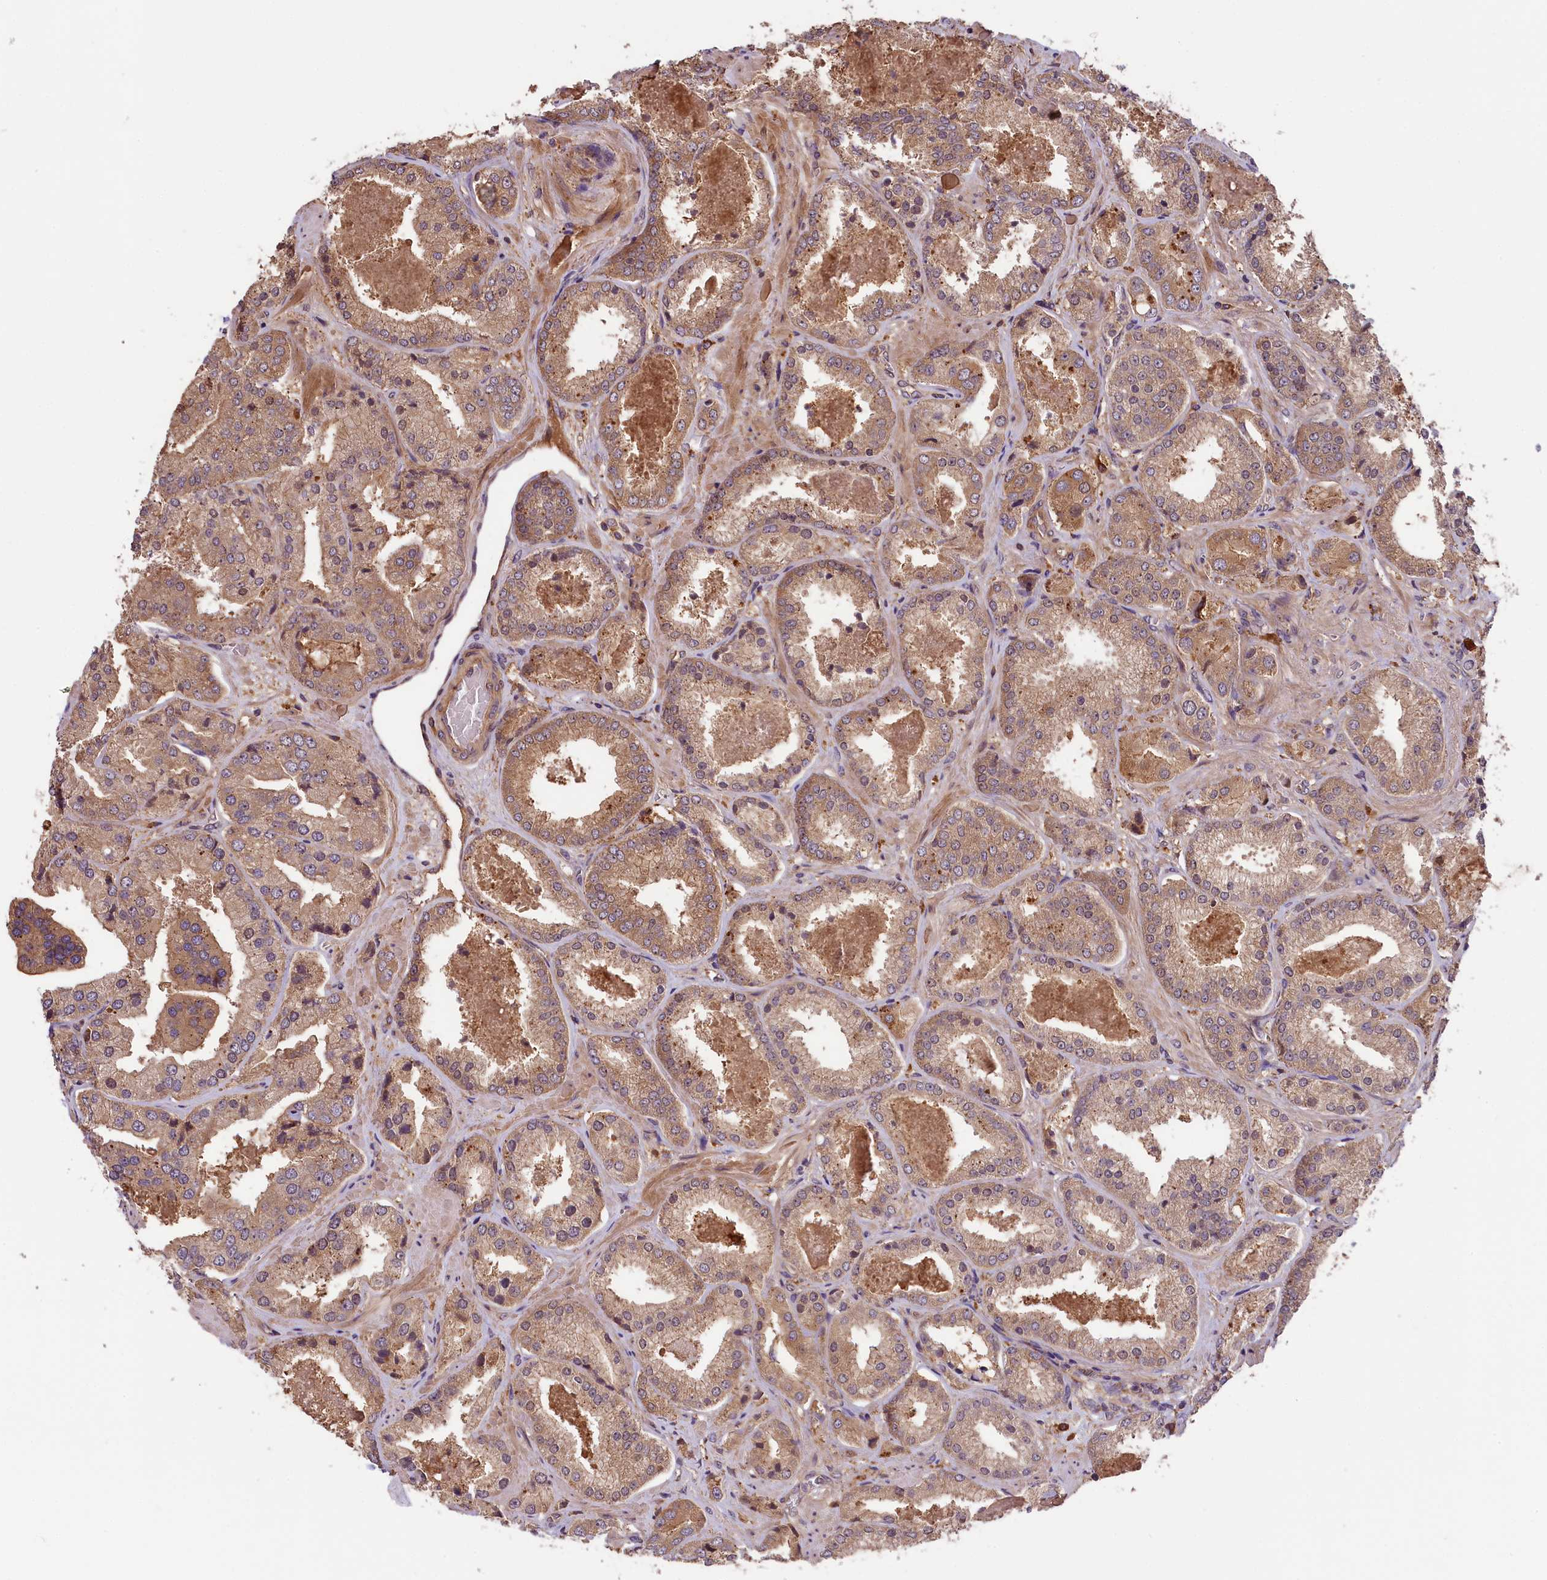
{"staining": {"intensity": "weak", "quantity": ">75%", "location": "cytoplasmic/membranous"}, "tissue": "prostate cancer", "cell_type": "Tumor cells", "image_type": "cancer", "snomed": [{"axis": "morphology", "description": "Adenocarcinoma, High grade"}, {"axis": "topography", "description": "Prostate"}], "caption": "High-magnification brightfield microscopy of high-grade adenocarcinoma (prostate) stained with DAB (brown) and counterstained with hematoxylin (blue). tumor cells exhibit weak cytoplasmic/membranous staining is seen in about>75% of cells.", "gene": "SETD6", "patient": {"sex": "male", "age": 63}}